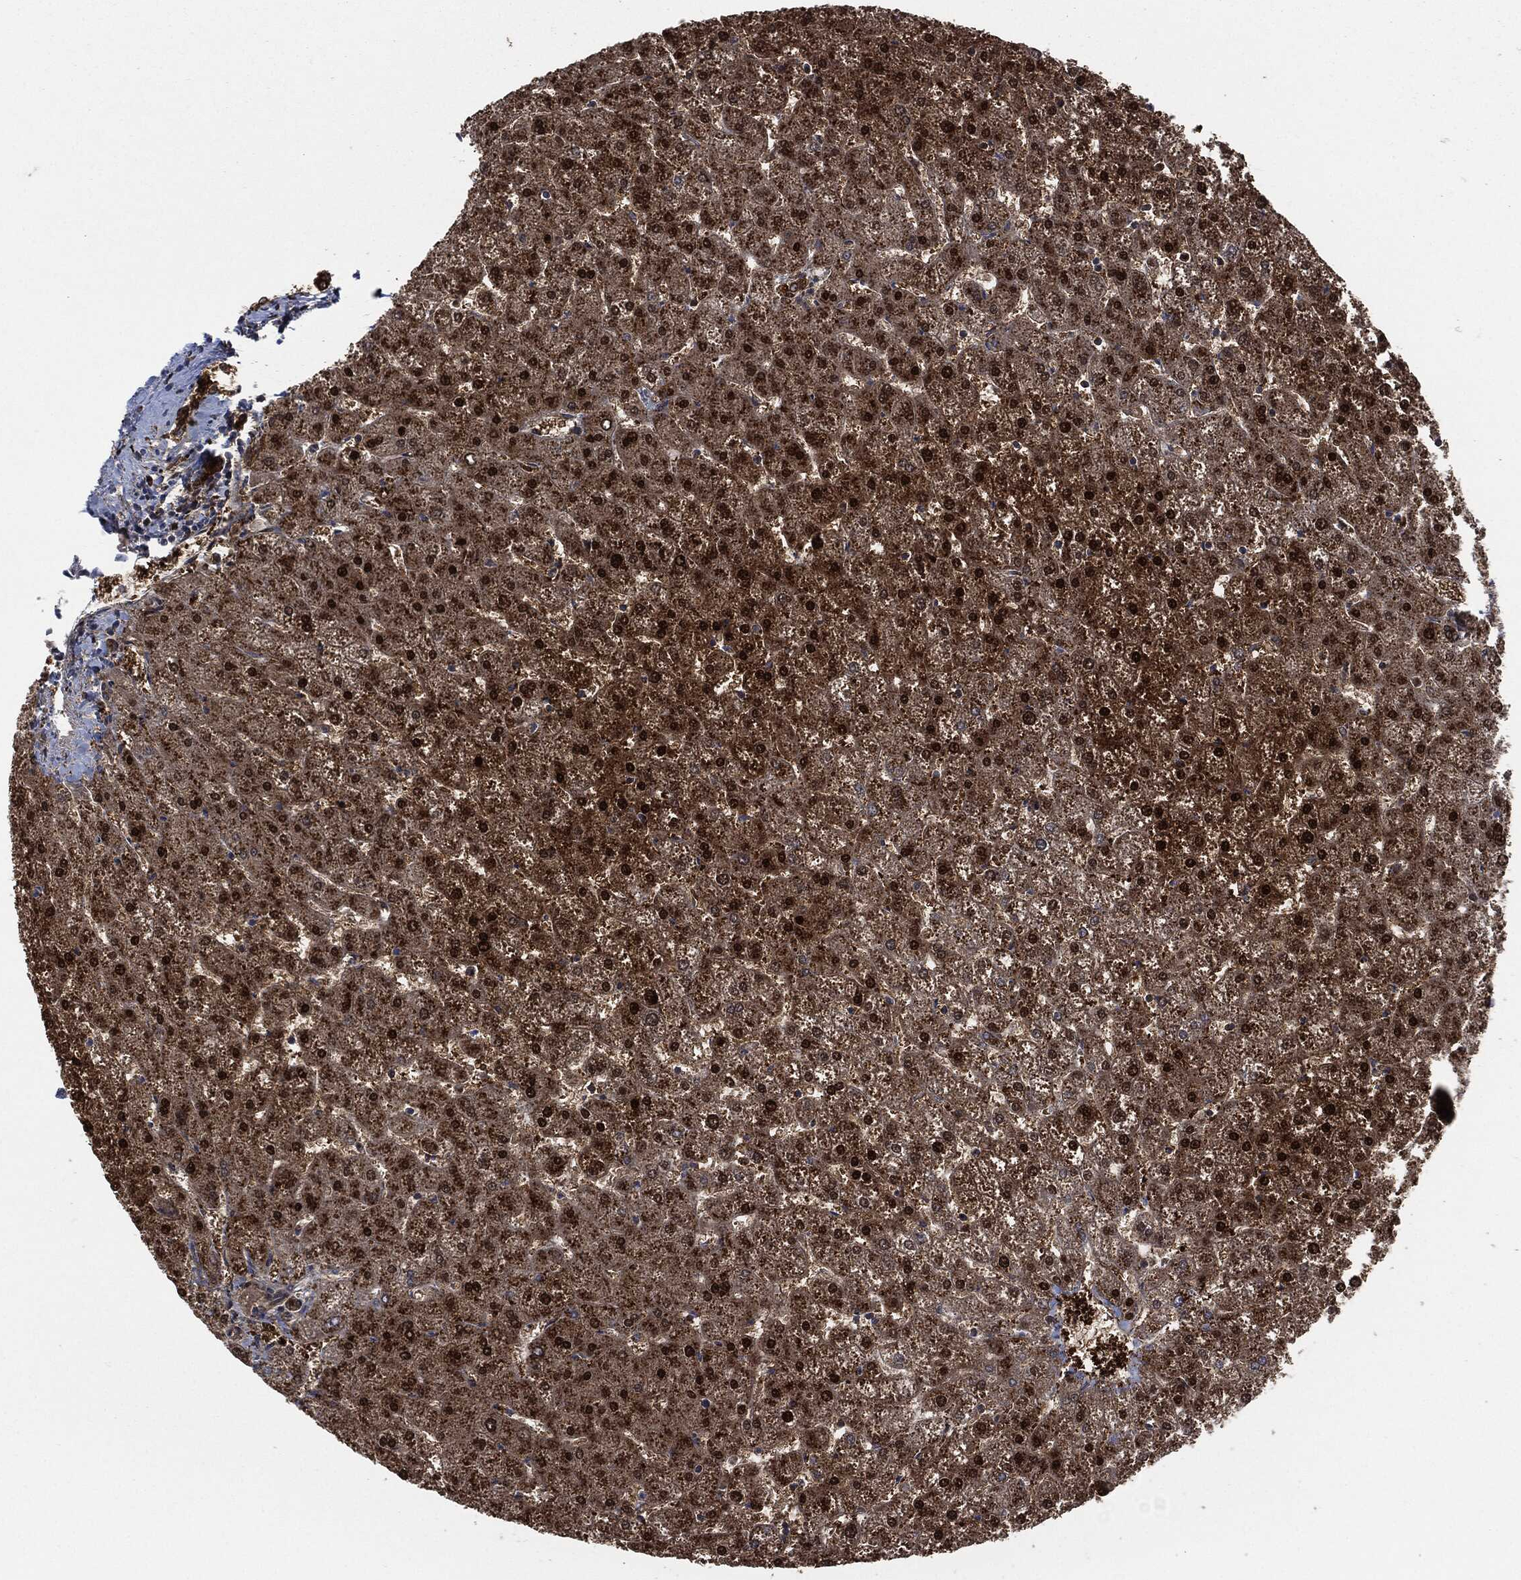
{"staining": {"intensity": "strong", "quantity": ">75%", "location": "cytoplasmic/membranous"}, "tissue": "liver", "cell_type": "Cholangiocytes", "image_type": "normal", "snomed": [{"axis": "morphology", "description": "Normal tissue, NOS"}, {"axis": "topography", "description": "Liver"}], "caption": "This photomicrograph demonstrates immunohistochemistry (IHC) staining of normal human liver, with high strong cytoplasmic/membranous expression in about >75% of cholangiocytes.", "gene": "DCTN1", "patient": {"sex": "female", "age": 32}}